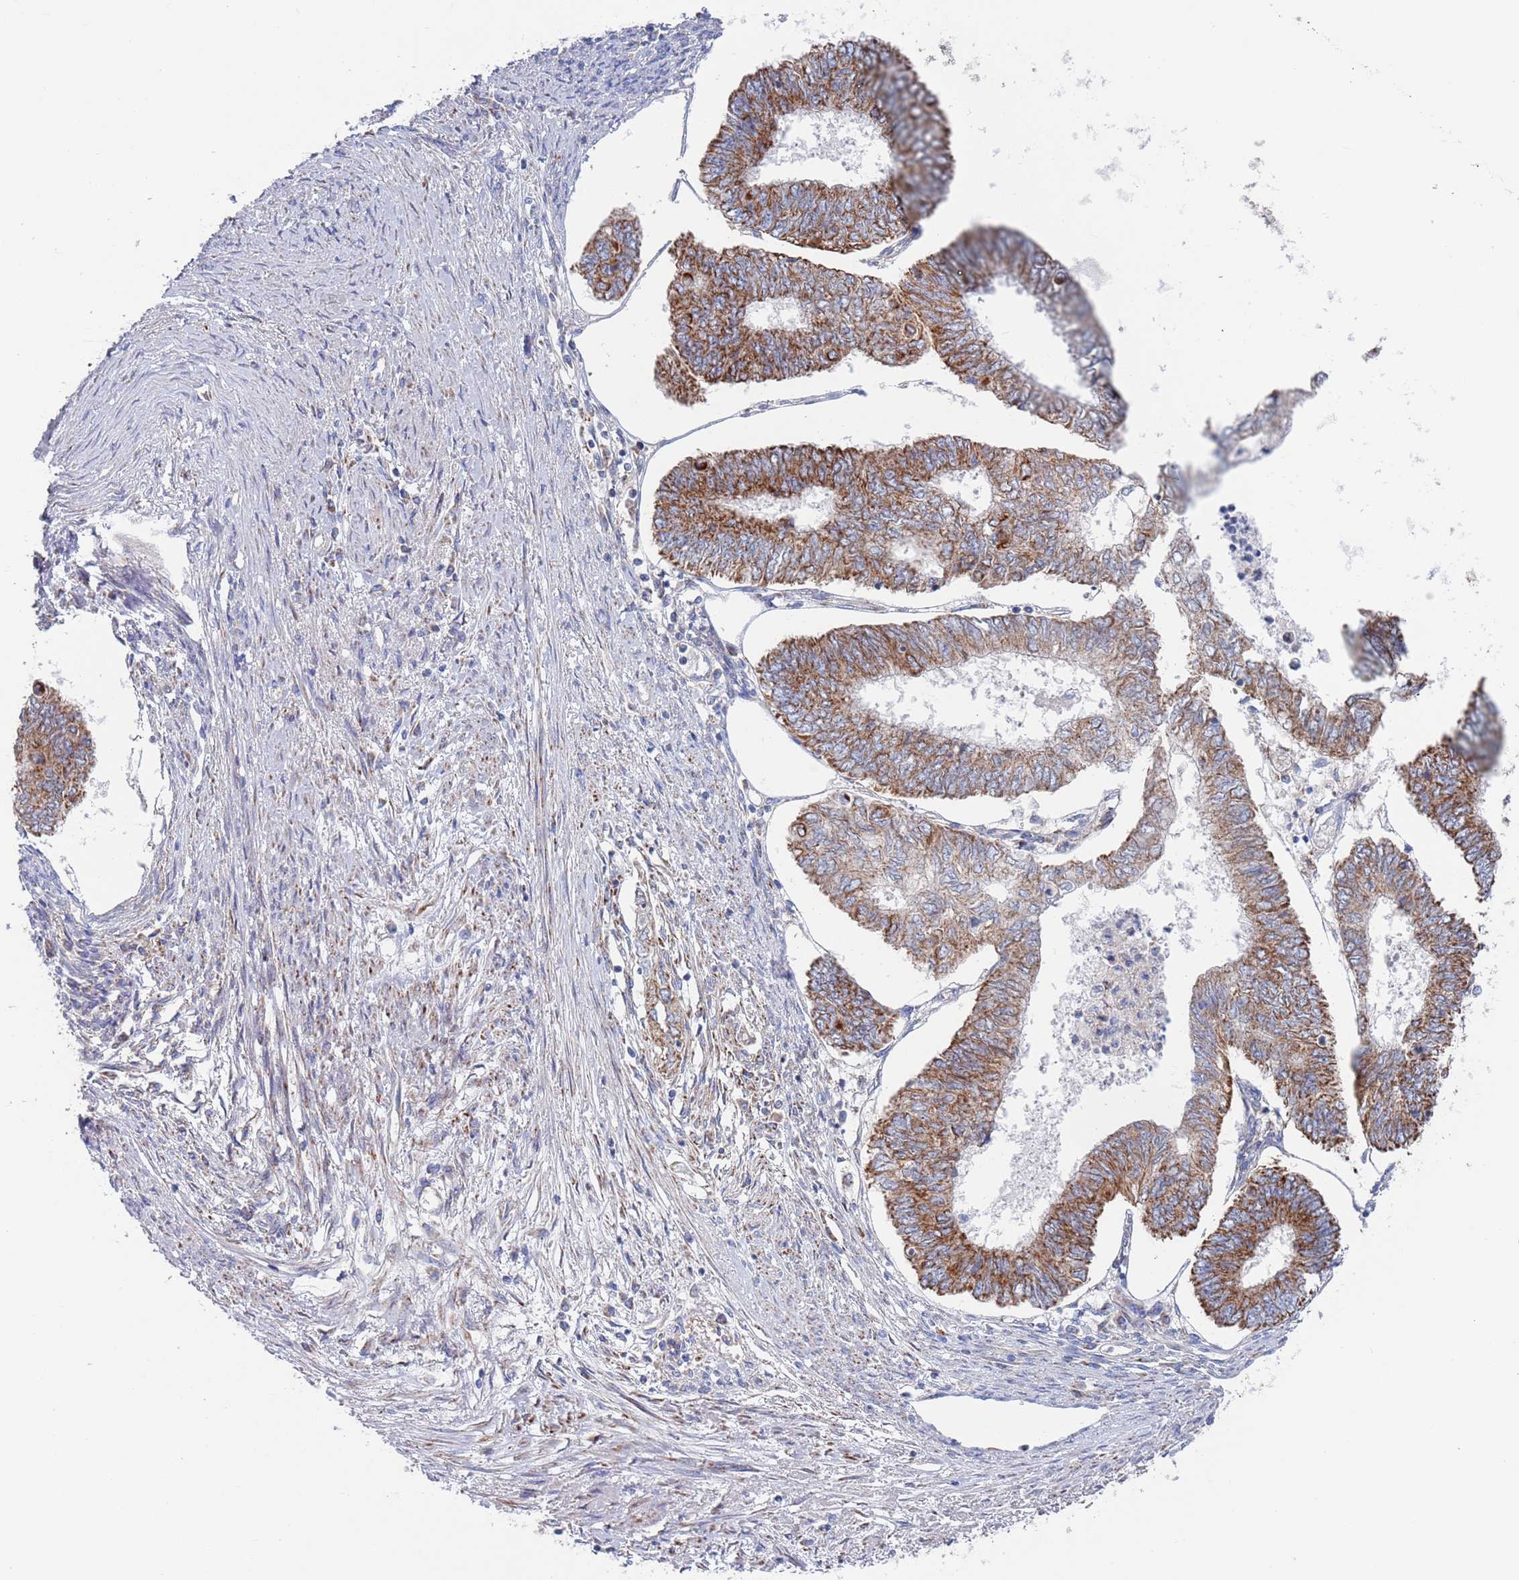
{"staining": {"intensity": "moderate", "quantity": "25%-75%", "location": "cytoplasmic/membranous"}, "tissue": "endometrial cancer", "cell_type": "Tumor cells", "image_type": "cancer", "snomed": [{"axis": "morphology", "description": "Adenocarcinoma, NOS"}, {"axis": "topography", "description": "Endometrium"}], "caption": "Endometrial cancer (adenocarcinoma) stained for a protein (brown) shows moderate cytoplasmic/membranous positive positivity in approximately 25%-75% of tumor cells.", "gene": "CHCHD6", "patient": {"sex": "female", "age": 68}}